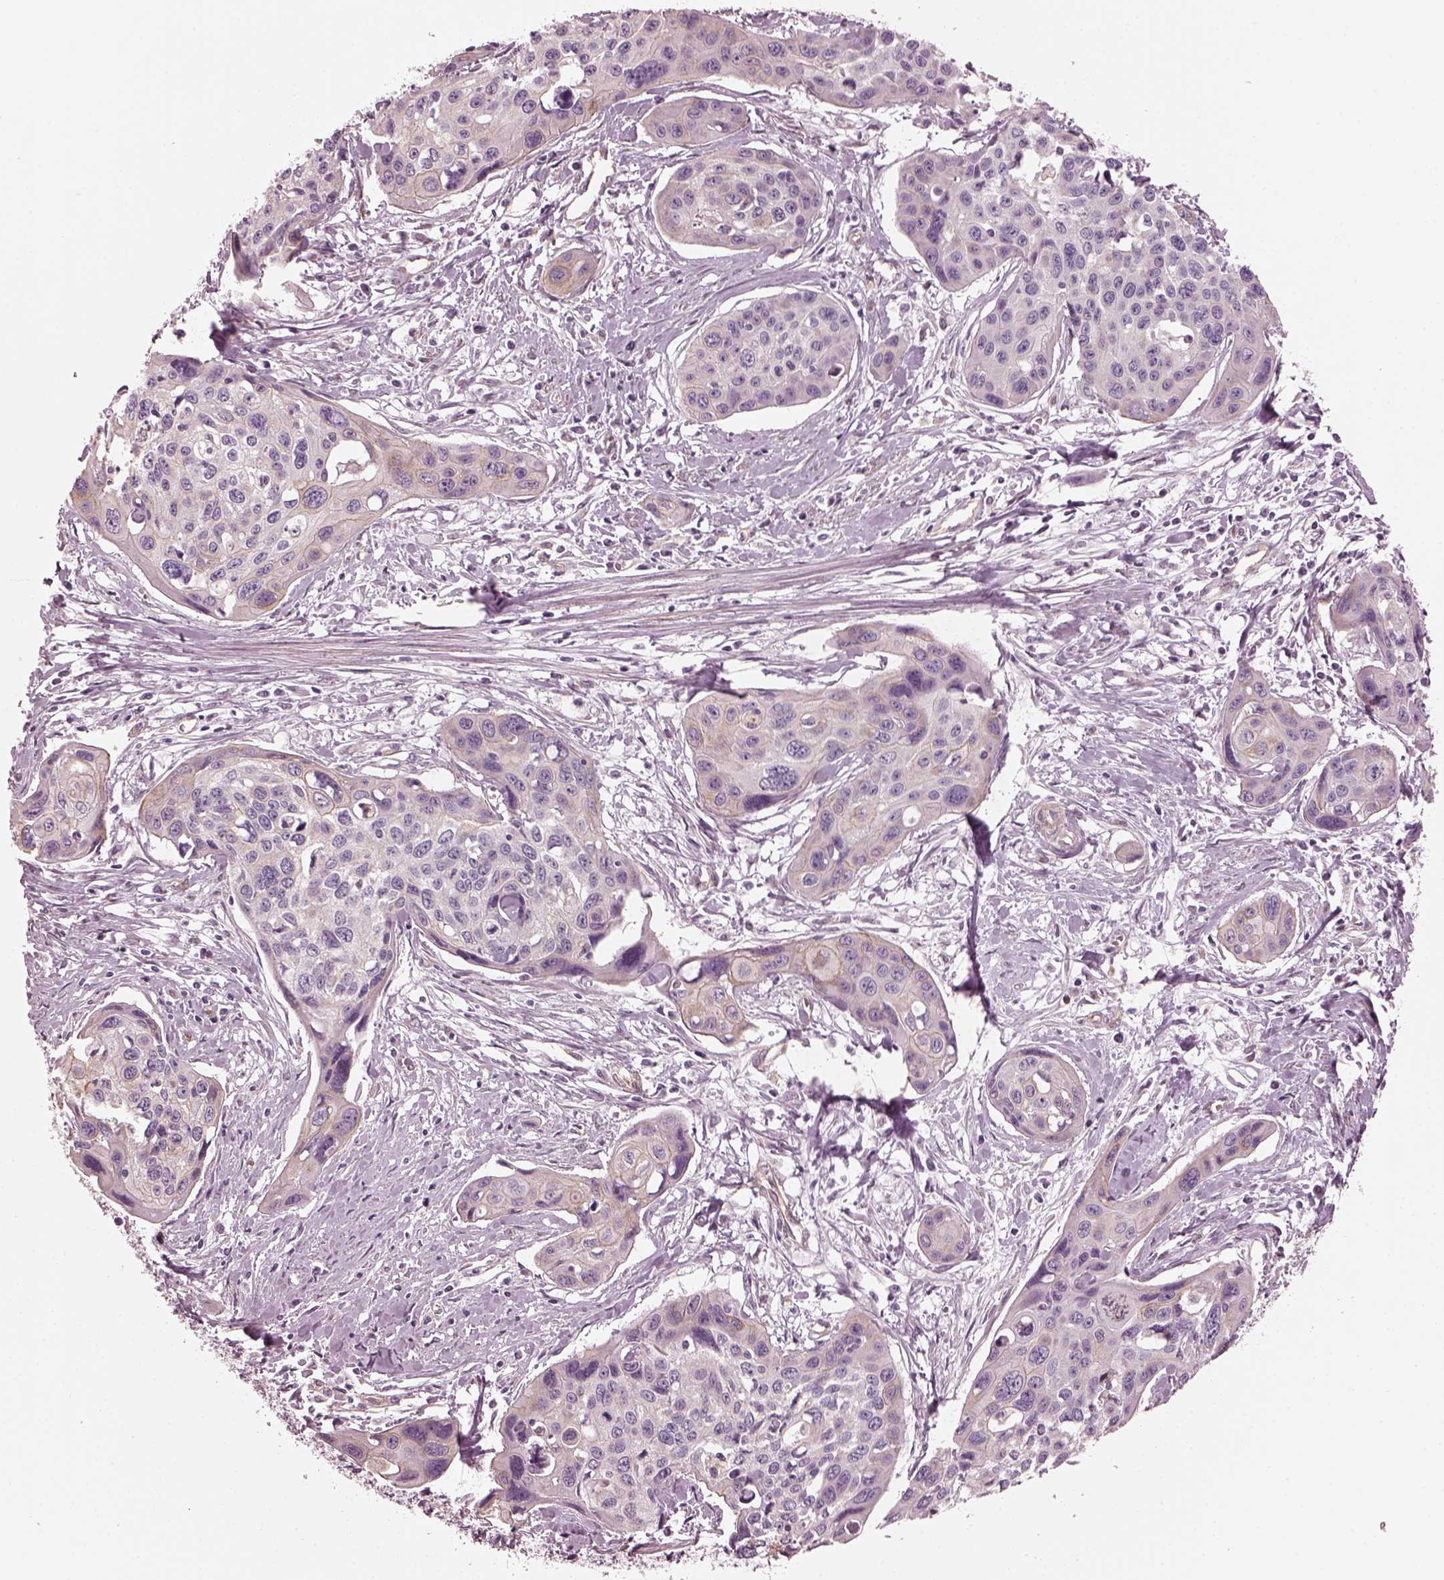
{"staining": {"intensity": "weak", "quantity": "<25%", "location": "cytoplasmic/membranous"}, "tissue": "cervical cancer", "cell_type": "Tumor cells", "image_type": "cancer", "snomed": [{"axis": "morphology", "description": "Squamous cell carcinoma, NOS"}, {"axis": "topography", "description": "Cervix"}], "caption": "Tumor cells are negative for brown protein staining in cervical cancer (squamous cell carcinoma).", "gene": "ODAD1", "patient": {"sex": "female", "age": 31}}